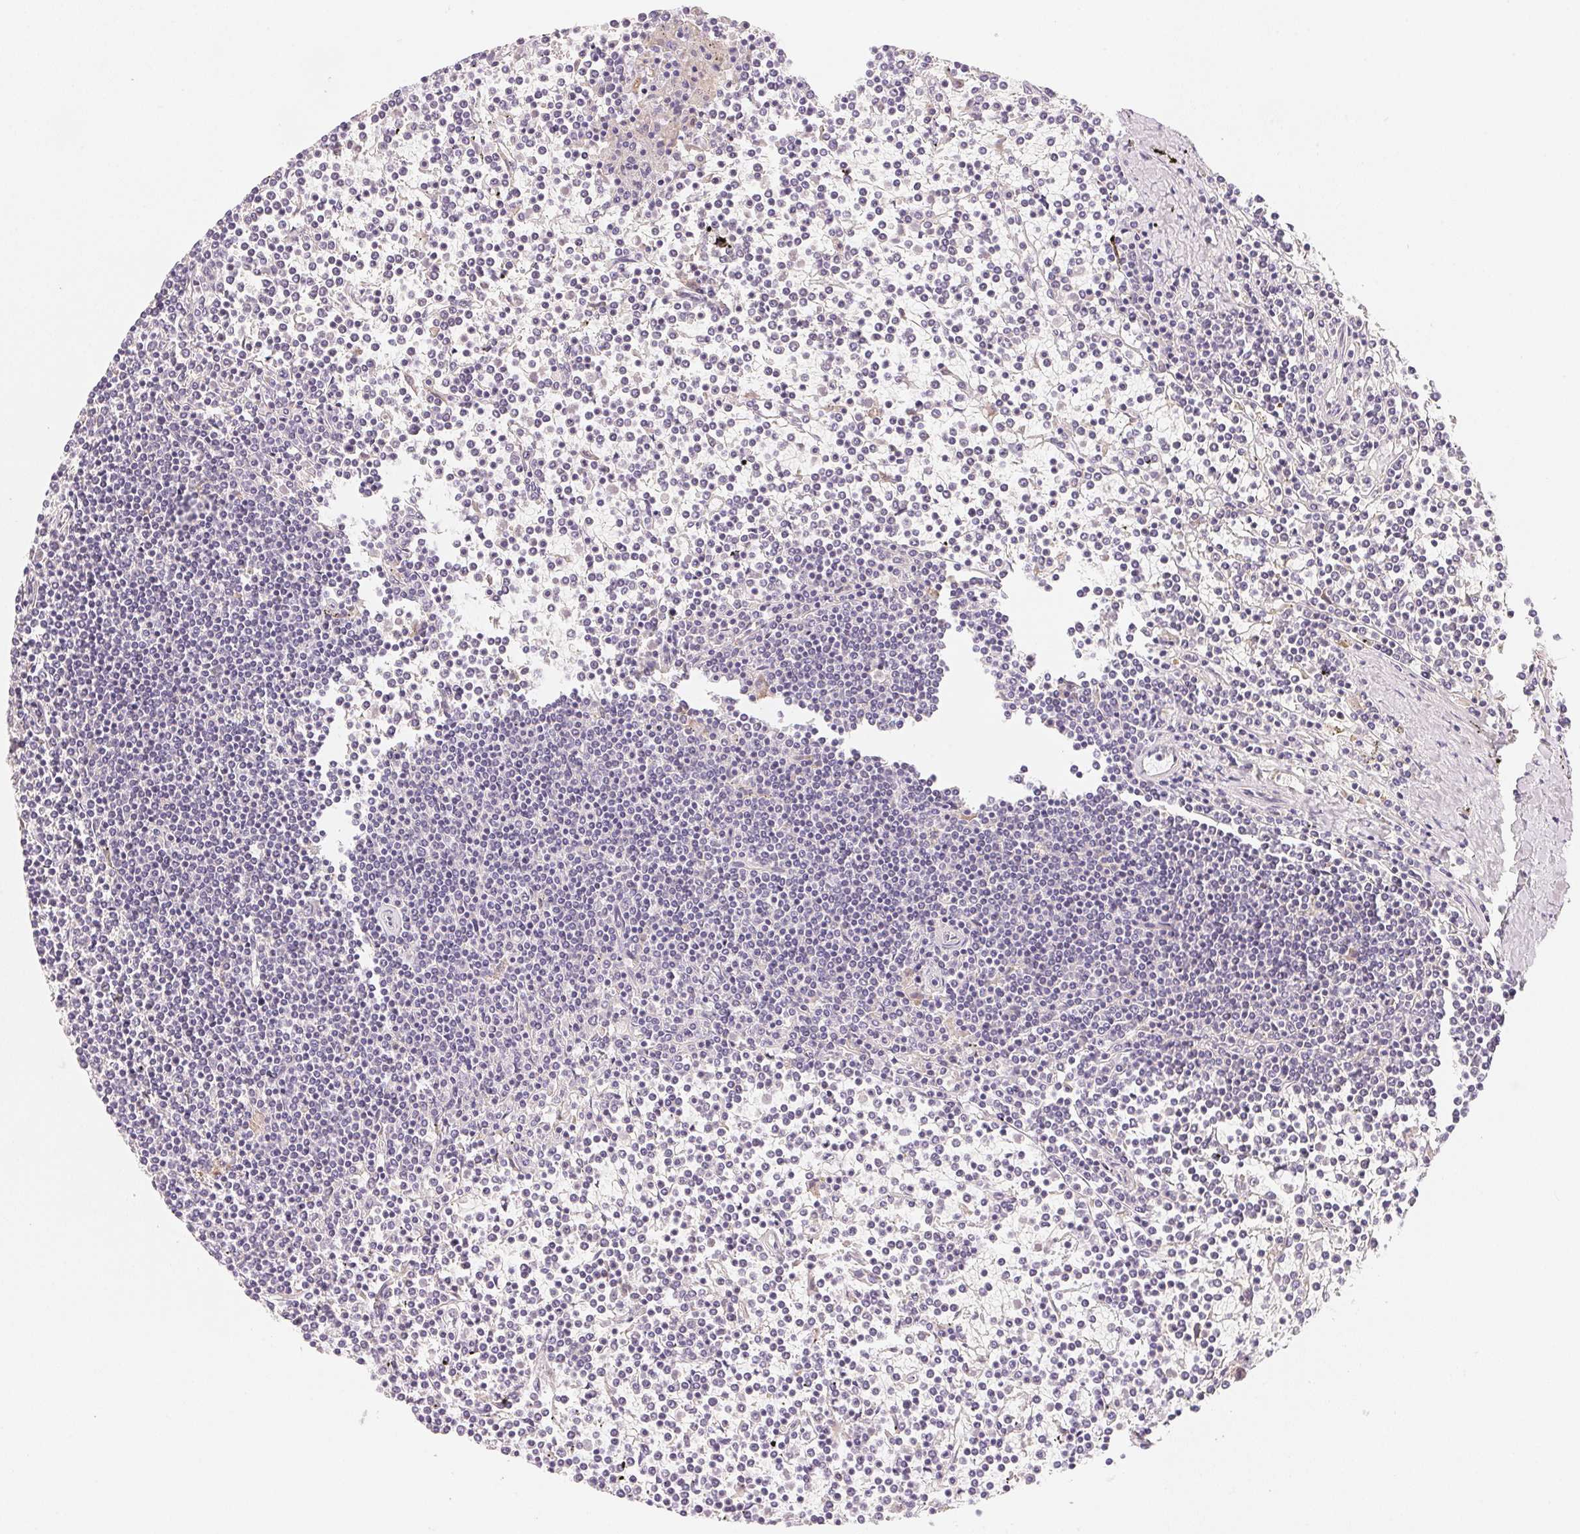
{"staining": {"intensity": "negative", "quantity": "none", "location": "none"}, "tissue": "lymphoma", "cell_type": "Tumor cells", "image_type": "cancer", "snomed": [{"axis": "morphology", "description": "Malignant lymphoma, non-Hodgkin's type, Low grade"}, {"axis": "topography", "description": "Spleen"}], "caption": "Micrograph shows no significant protein expression in tumor cells of lymphoma.", "gene": "MCOLN3", "patient": {"sex": "female", "age": 19}}